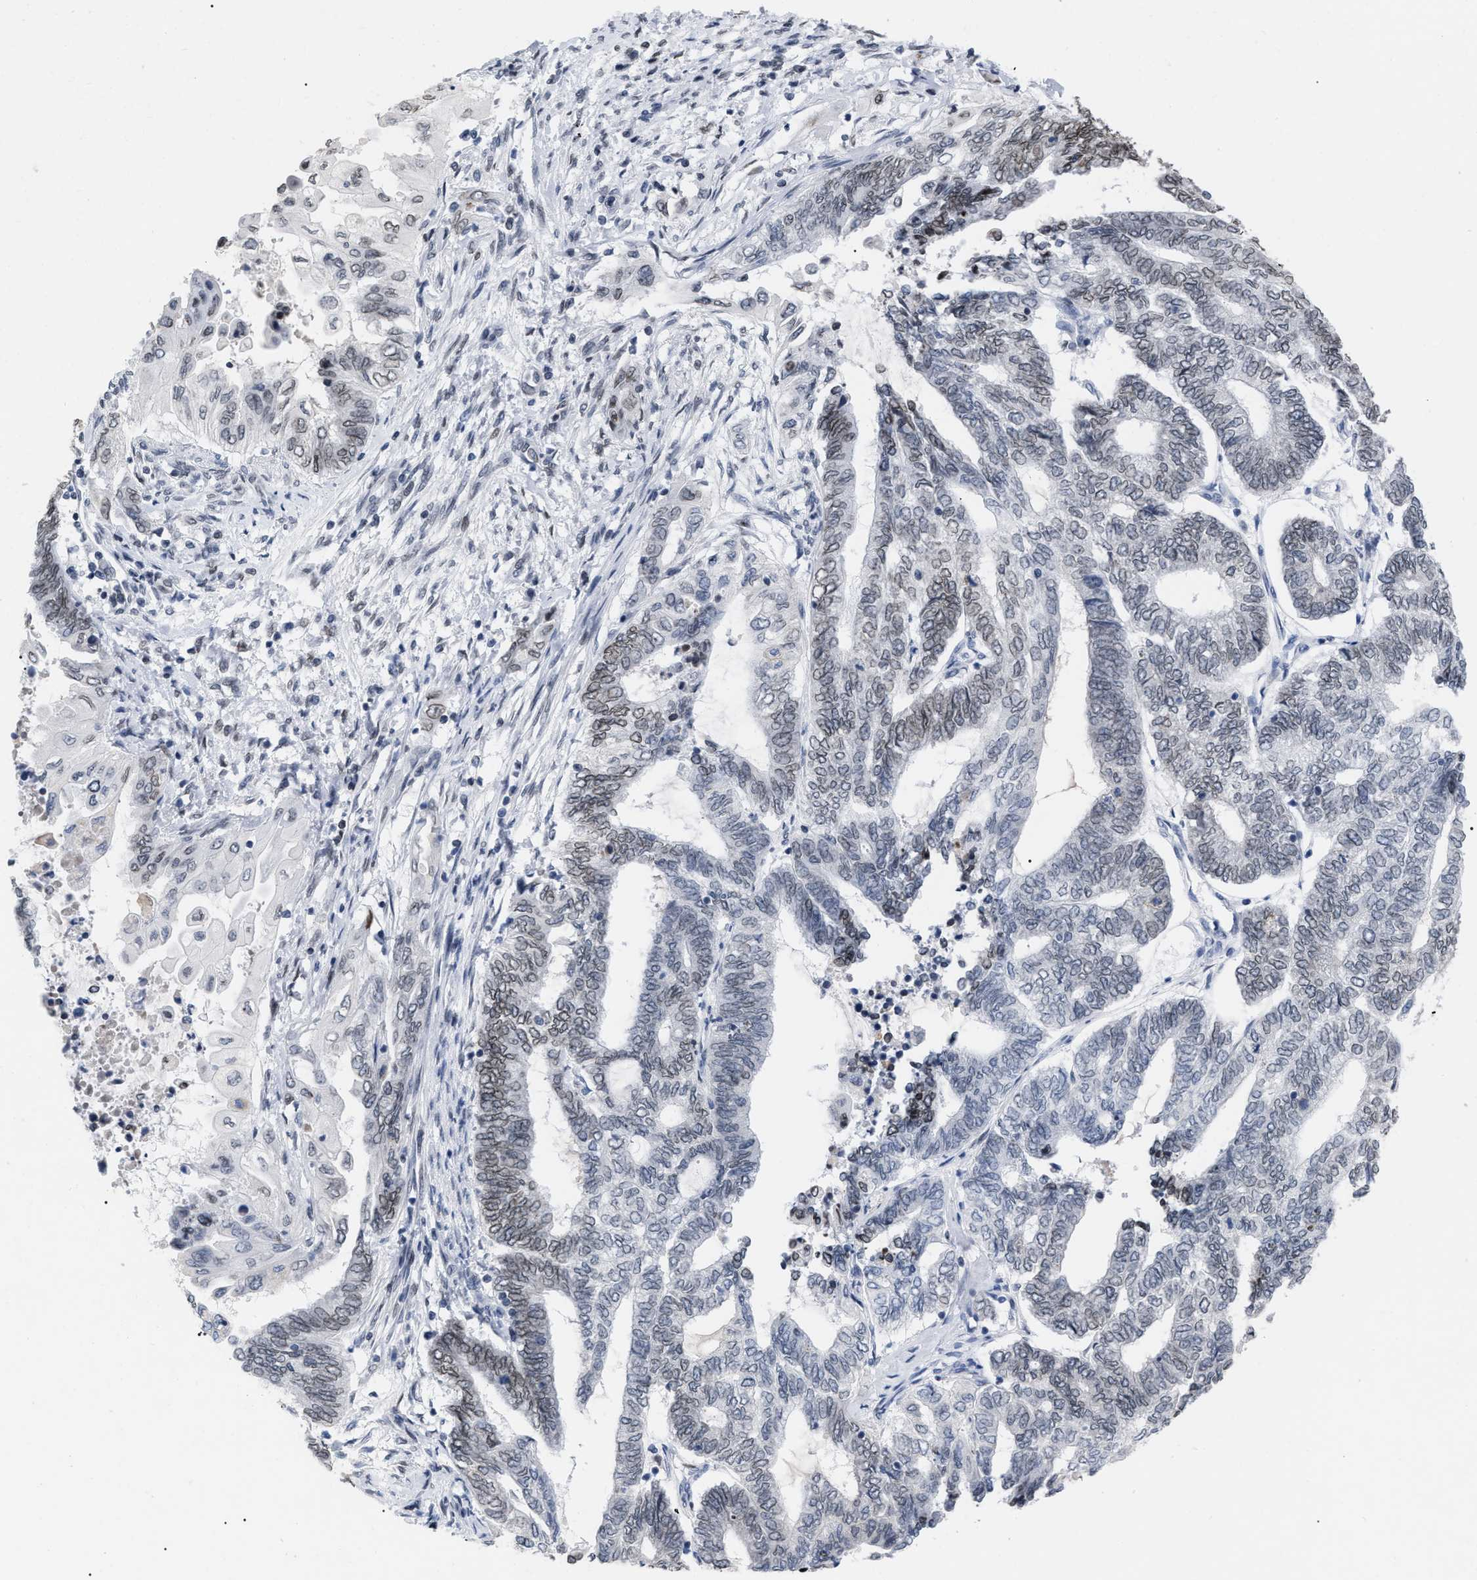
{"staining": {"intensity": "weak", "quantity": "<25%", "location": "cytoplasmic/membranous,nuclear"}, "tissue": "endometrial cancer", "cell_type": "Tumor cells", "image_type": "cancer", "snomed": [{"axis": "morphology", "description": "Adenocarcinoma, NOS"}, {"axis": "topography", "description": "Uterus"}, {"axis": "topography", "description": "Endometrium"}], "caption": "Human adenocarcinoma (endometrial) stained for a protein using IHC reveals no staining in tumor cells.", "gene": "TPR", "patient": {"sex": "female", "age": 70}}